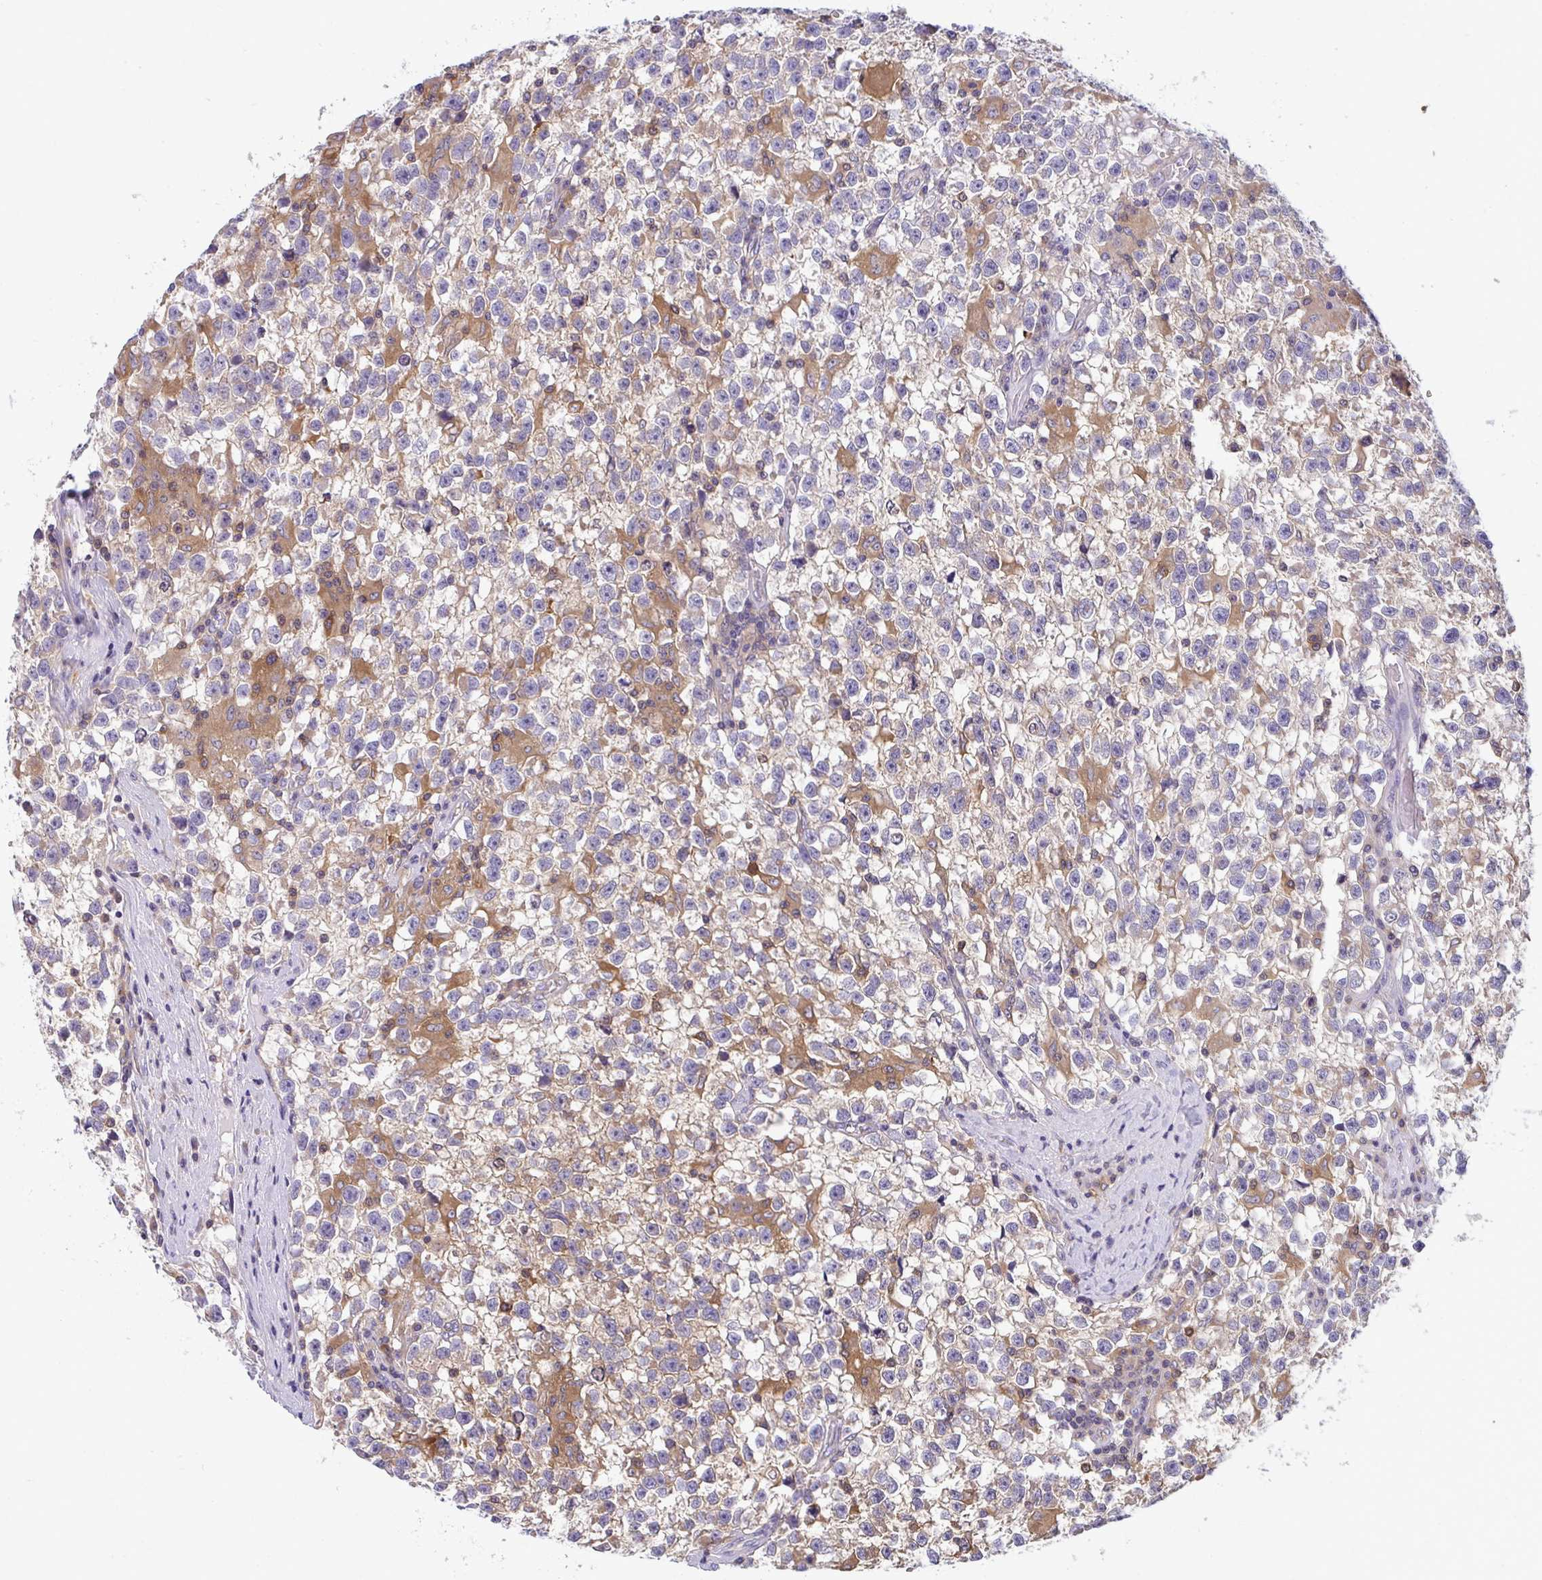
{"staining": {"intensity": "weak", "quantity": ">75%", "location": "cytoplasmic/membranous"}, "tissue": "testis cancer", "cell_type": "Tumor cells", "image_type": "cancer", "snomed": [{"axis": "morphology", "description": "Seminoma, NOS"}, {"axis": "topography", "description": "Testis"}], "caption": "Protein staining reveals weak cytoplasmic/membranous staining in about >75% of tumor cells in testis cancer. (DAB IHC, brown staining for protein, blue staining for nuclei).", "gene": "SLC30A6", "patient": {"sex": "male", "age": 31}}